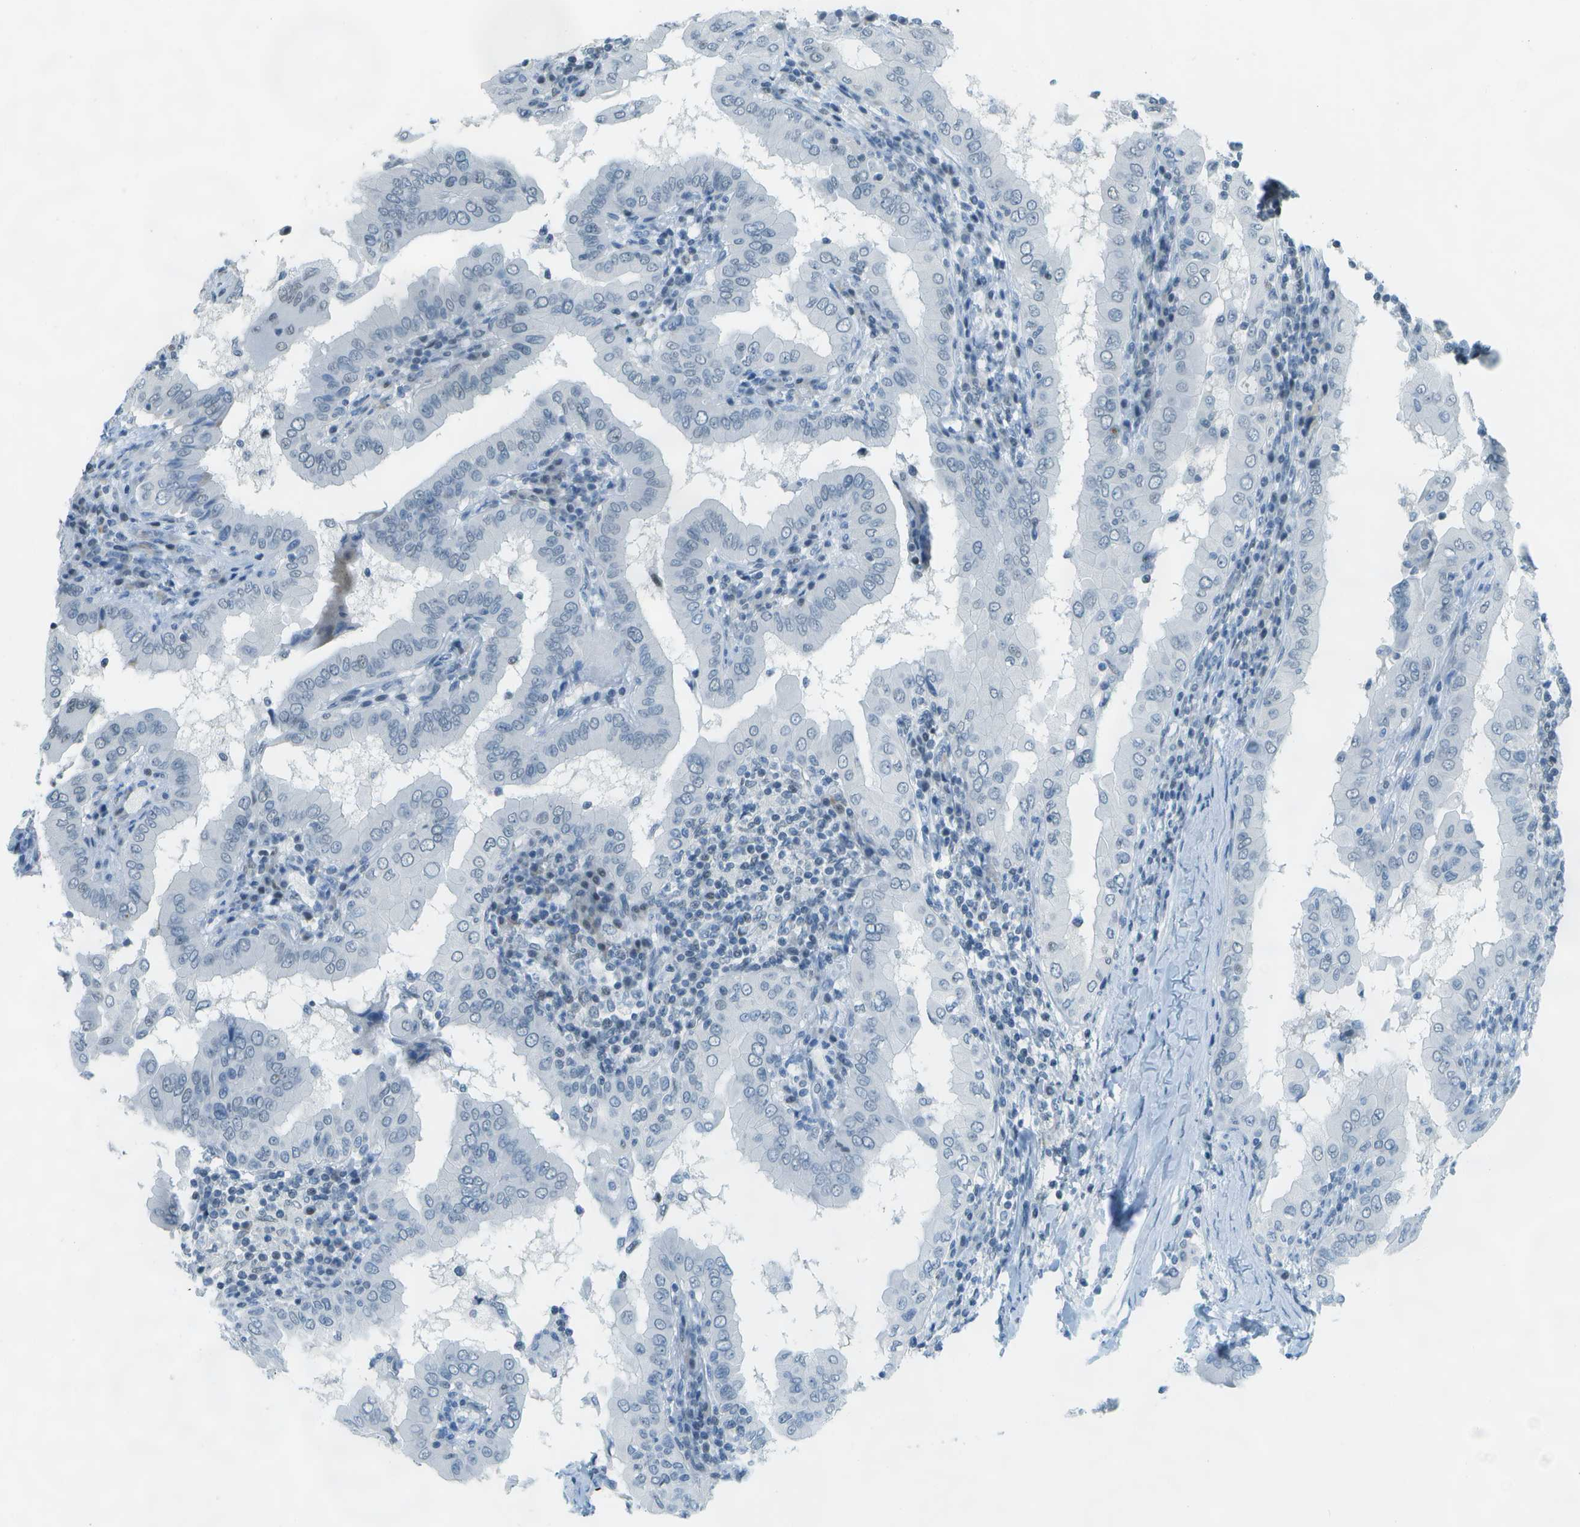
{"staining": {"intensity": "negative", "quantity": "none", "location": "none"}, "tissue": "thyroid cancer", "cell_type": "Tumor cells", "image_type": "cancer", "snomed": [{"axis": "morphology", "description": "Papillary adenocarcinoma, NOS"}, {"axis": "topography", "description": "Thyroid gland"}], "caption": "Thyroid papillary adenocarcinoma was stained to show a protein in brown. There is no significant staining in tumor cells. (DAB IHC, high magnification).", "gene": "NEK11", "patient": {"sex": "male", "age": 33}}